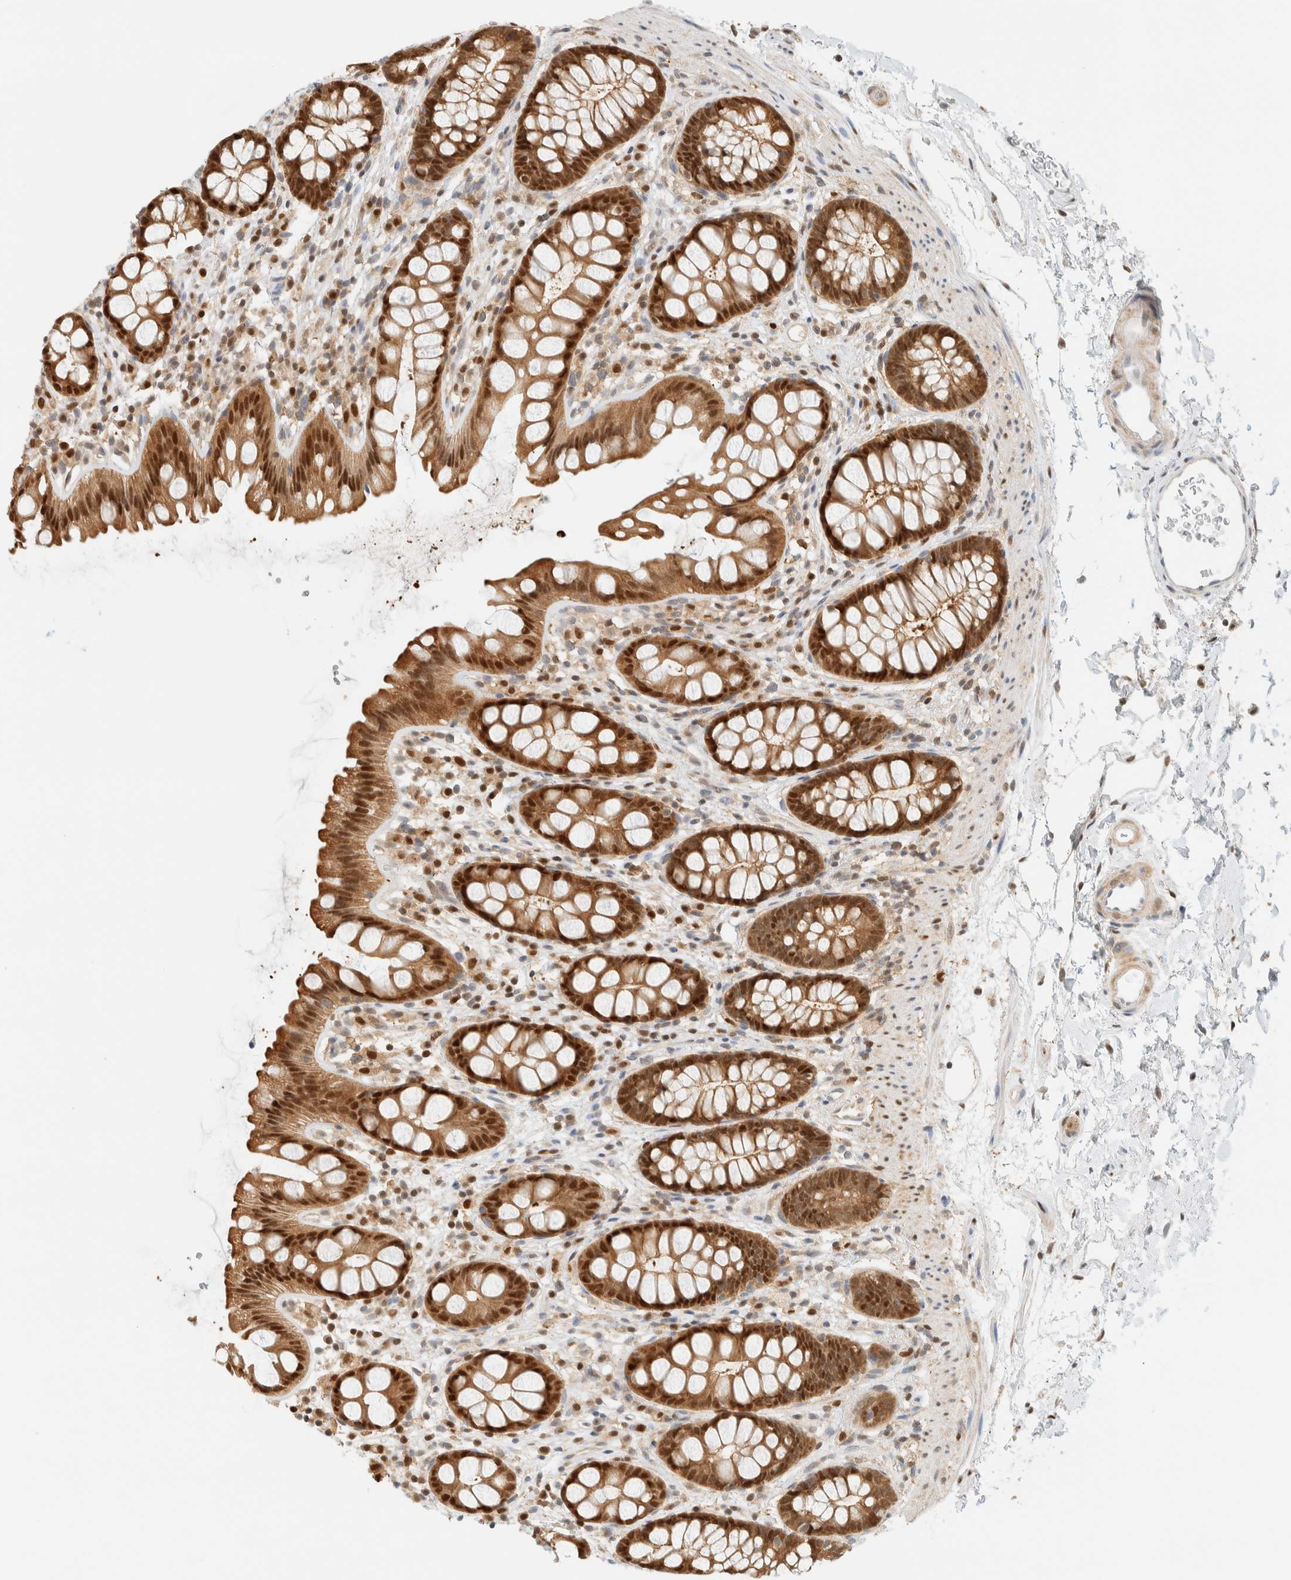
{"staining": {"intensity": "strong", "quantity": ">75%", "location": "cytoplasmic/membranous,nuclear"}, "tissue": "rectum", "cell_type": "Glandular cells", "image_type": "normal", "snomed": [{"axis": "morphology", "description": "Normal tissue, NOS"}, {"axis": "topography", "description": "Rectum"}], "caption": "IHC of benign human rectum exhibits high levels of strong cytoplasmic/membranous,nuclear expression in approximately >75% of glandular cells.", "gene": "ZBTB37", "patient": {"sex": "female", "age": 65}}